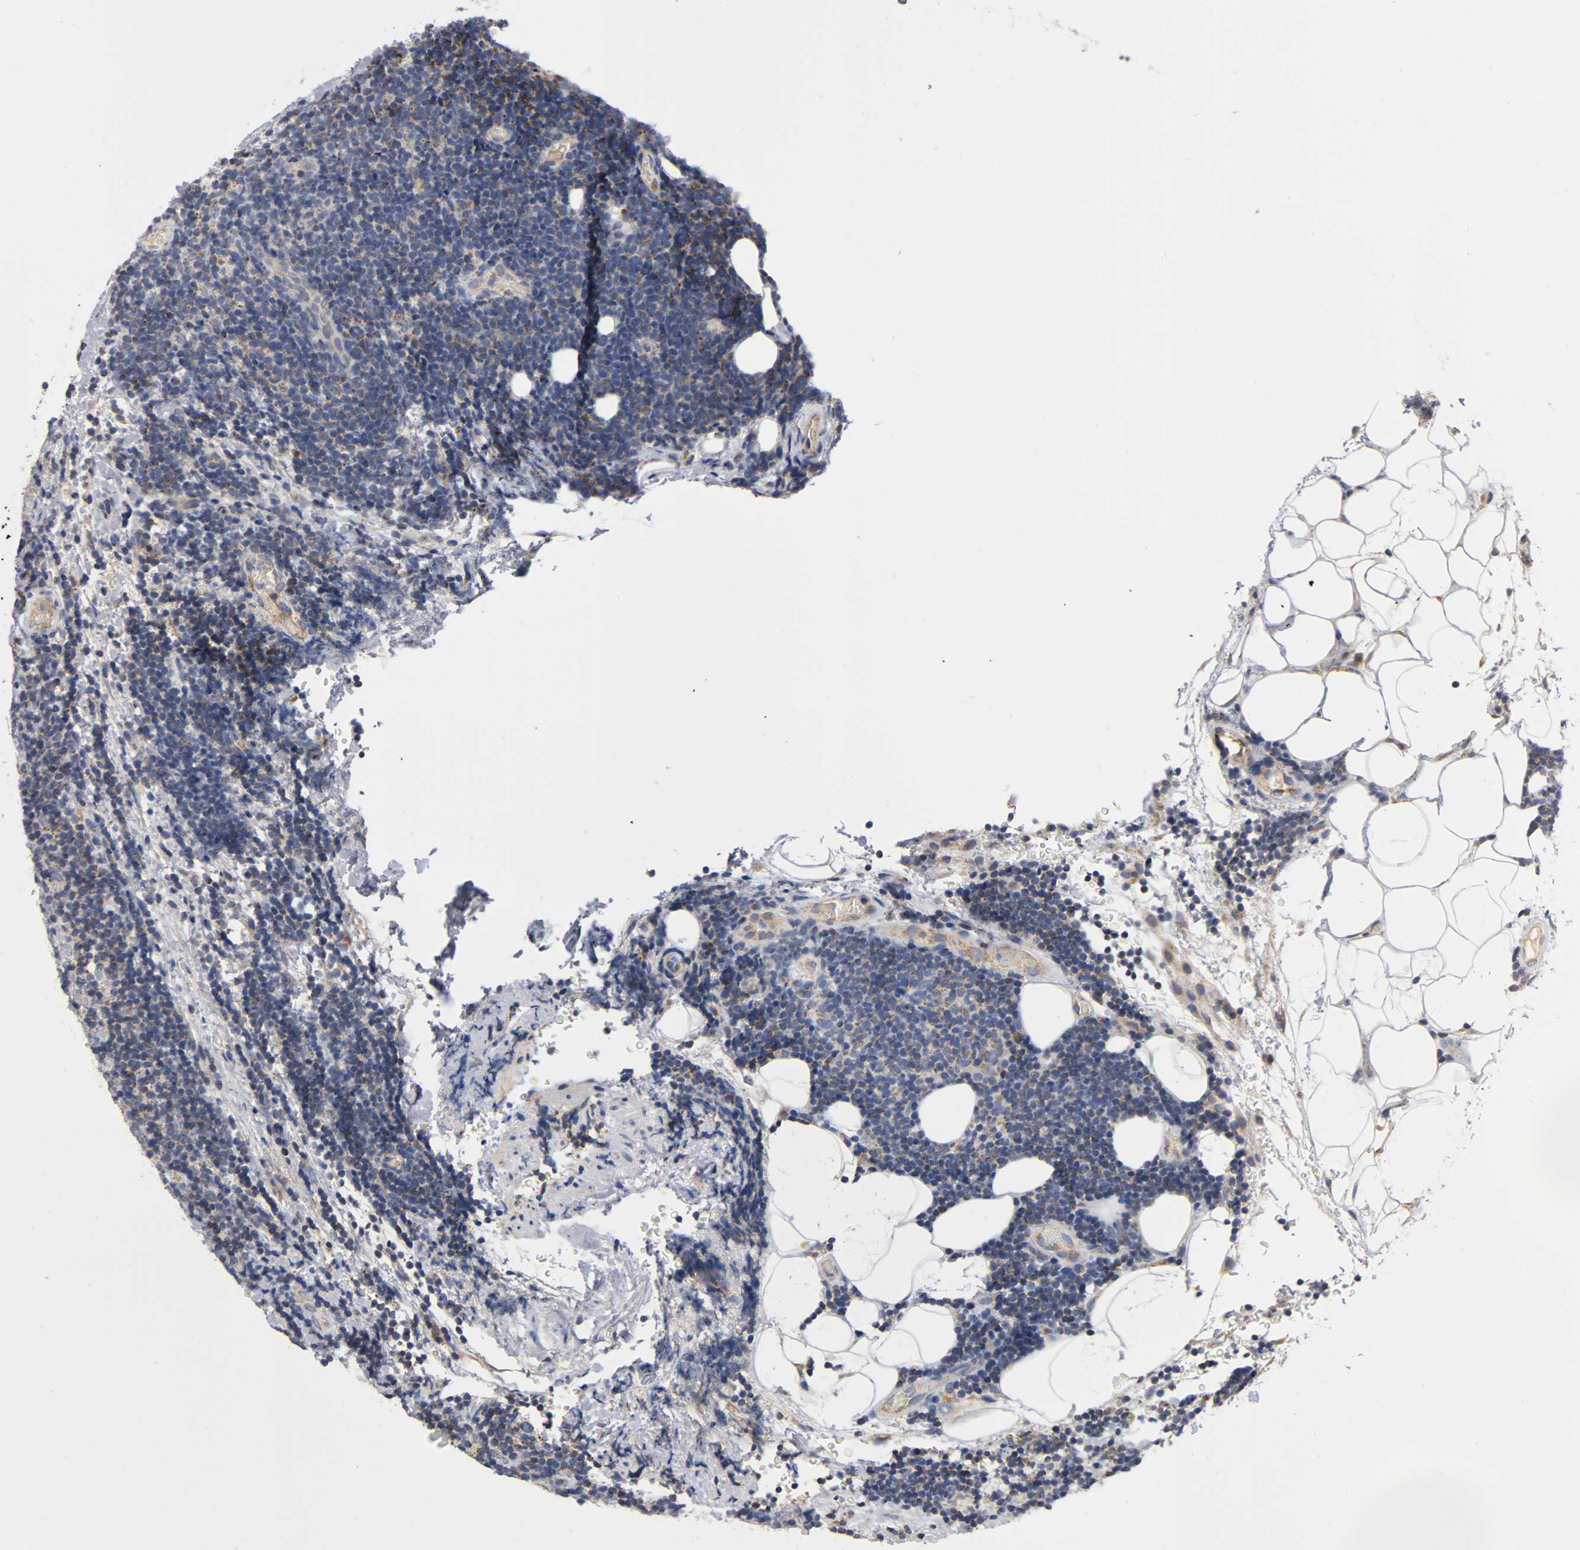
{"staining": {"intensity": "weak", "quantity": "<25%", "location": "cytoplasmic/membranous"}, "tissue": "lymphoma", "cell_type": "Tumor cells", "image_type": "cancer", "snomed": [{"axis": "morphology", "description": "Malignant lymphoma, non-Hodgkin's type, Low grade"}, {"axis": "topography", "description": "Lymph node"}], "caption": "This image is of malignant lymphoma, non-Hodgkin's type (low-grade) stained with immunohistochemistry (IHC) to label a protein in brown with the nuclei are counter-stained blue. There is no staining in tumor cells.", "gene": "PCSK6", "patient": {"sex": "male", "age": 83}}